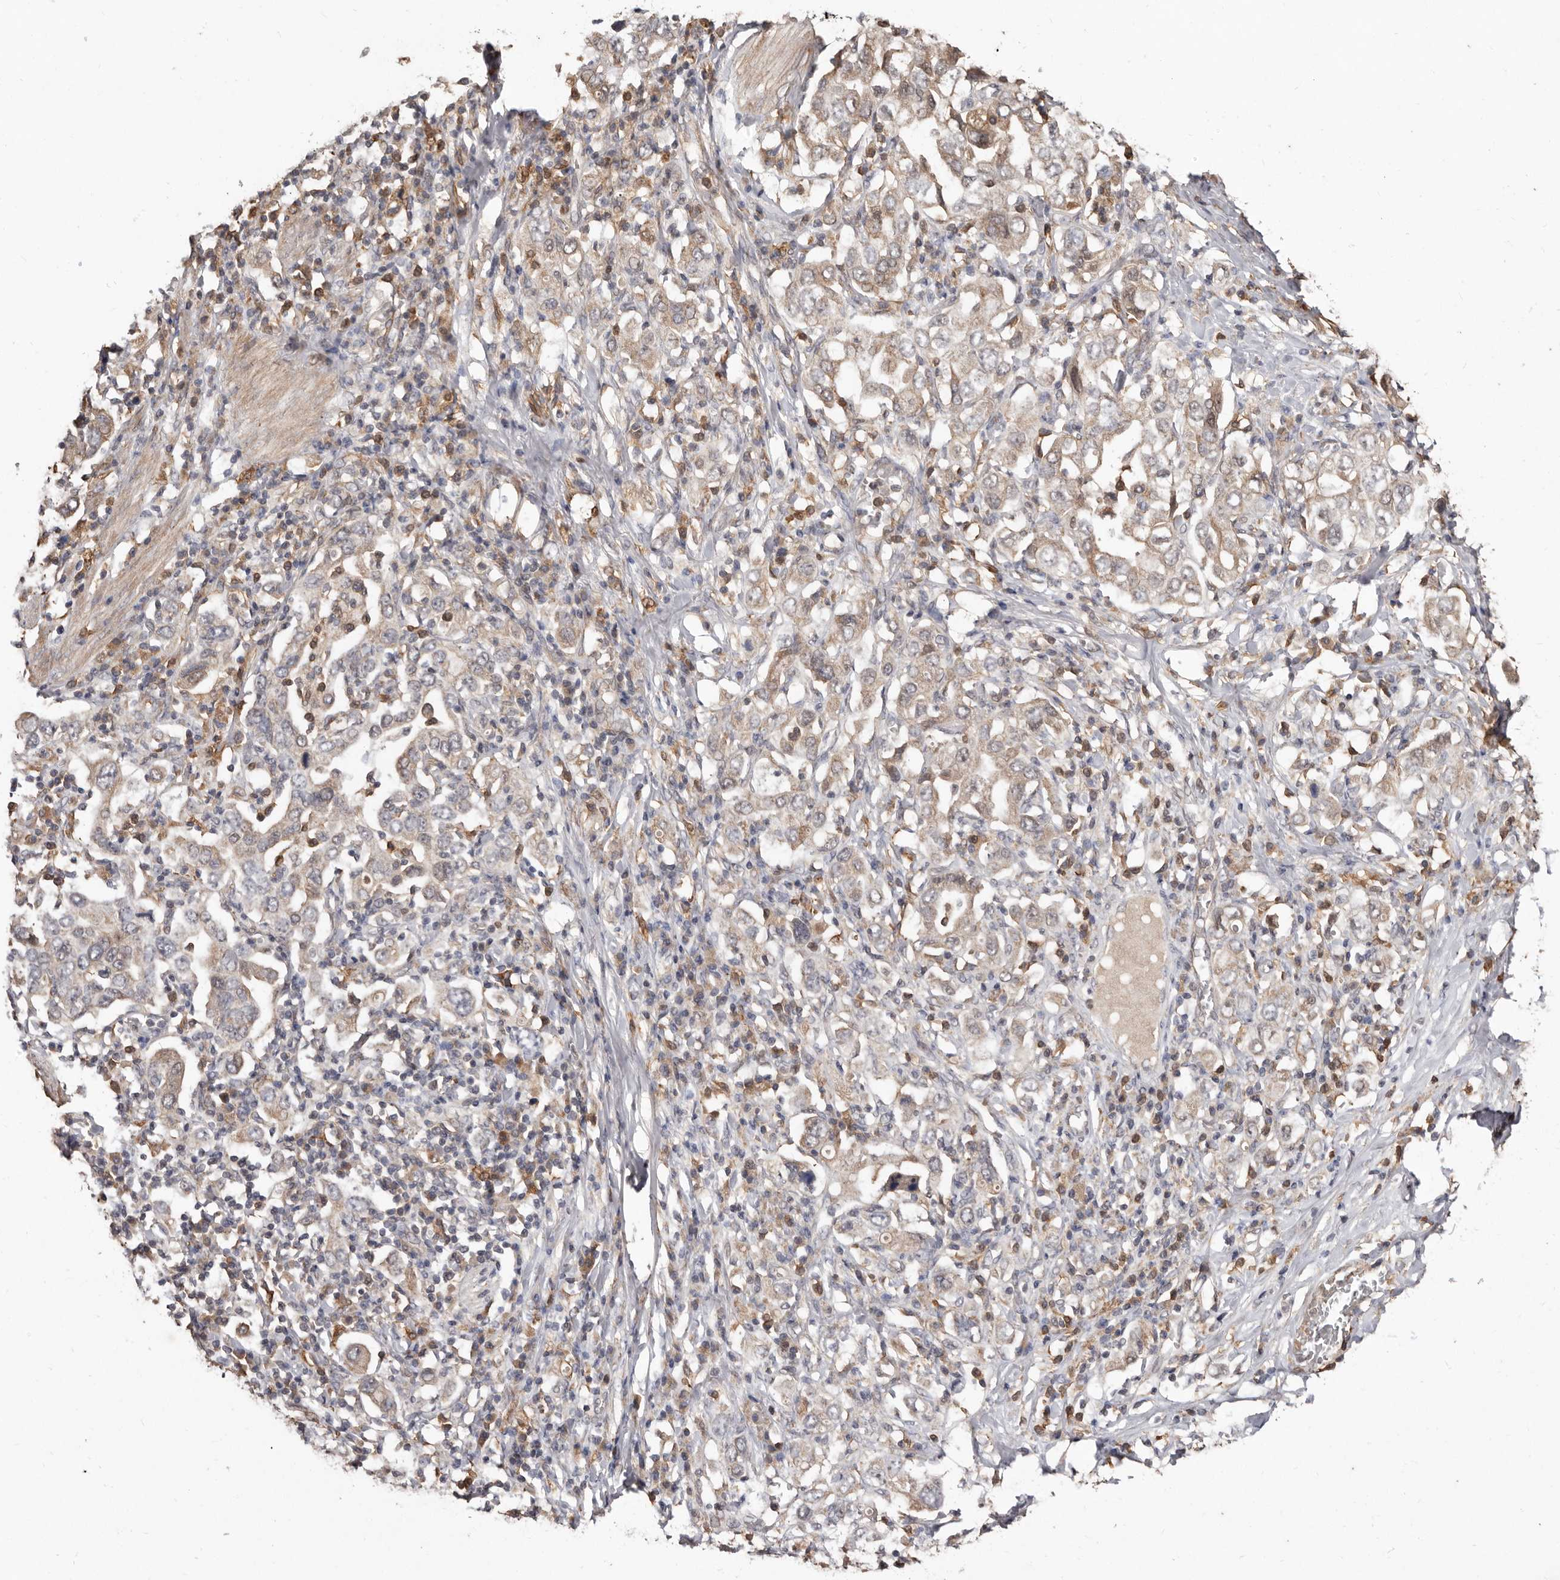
{"staining": {"intensity": "weak", "quantity": ">75%", "location": "cytoplasmic/membranous"}, "tissue": "stomach cancer", "cell_type": "Tumor cells", "image_type": "cancer", "snomed": [{"axis": "morphology", "description": "Adenocarcinoma, NOS"}, {"axis": "topography", "description": "Stomach, upper"}], "caption": "Immunohistochemical staining of stomach adenocarcinoma shows weak cytoplasmic/membranous protein positivity in about >75% of tumor cells.", "gene": "RSPO2", "patient": {"sex": "male", "age": 62}}